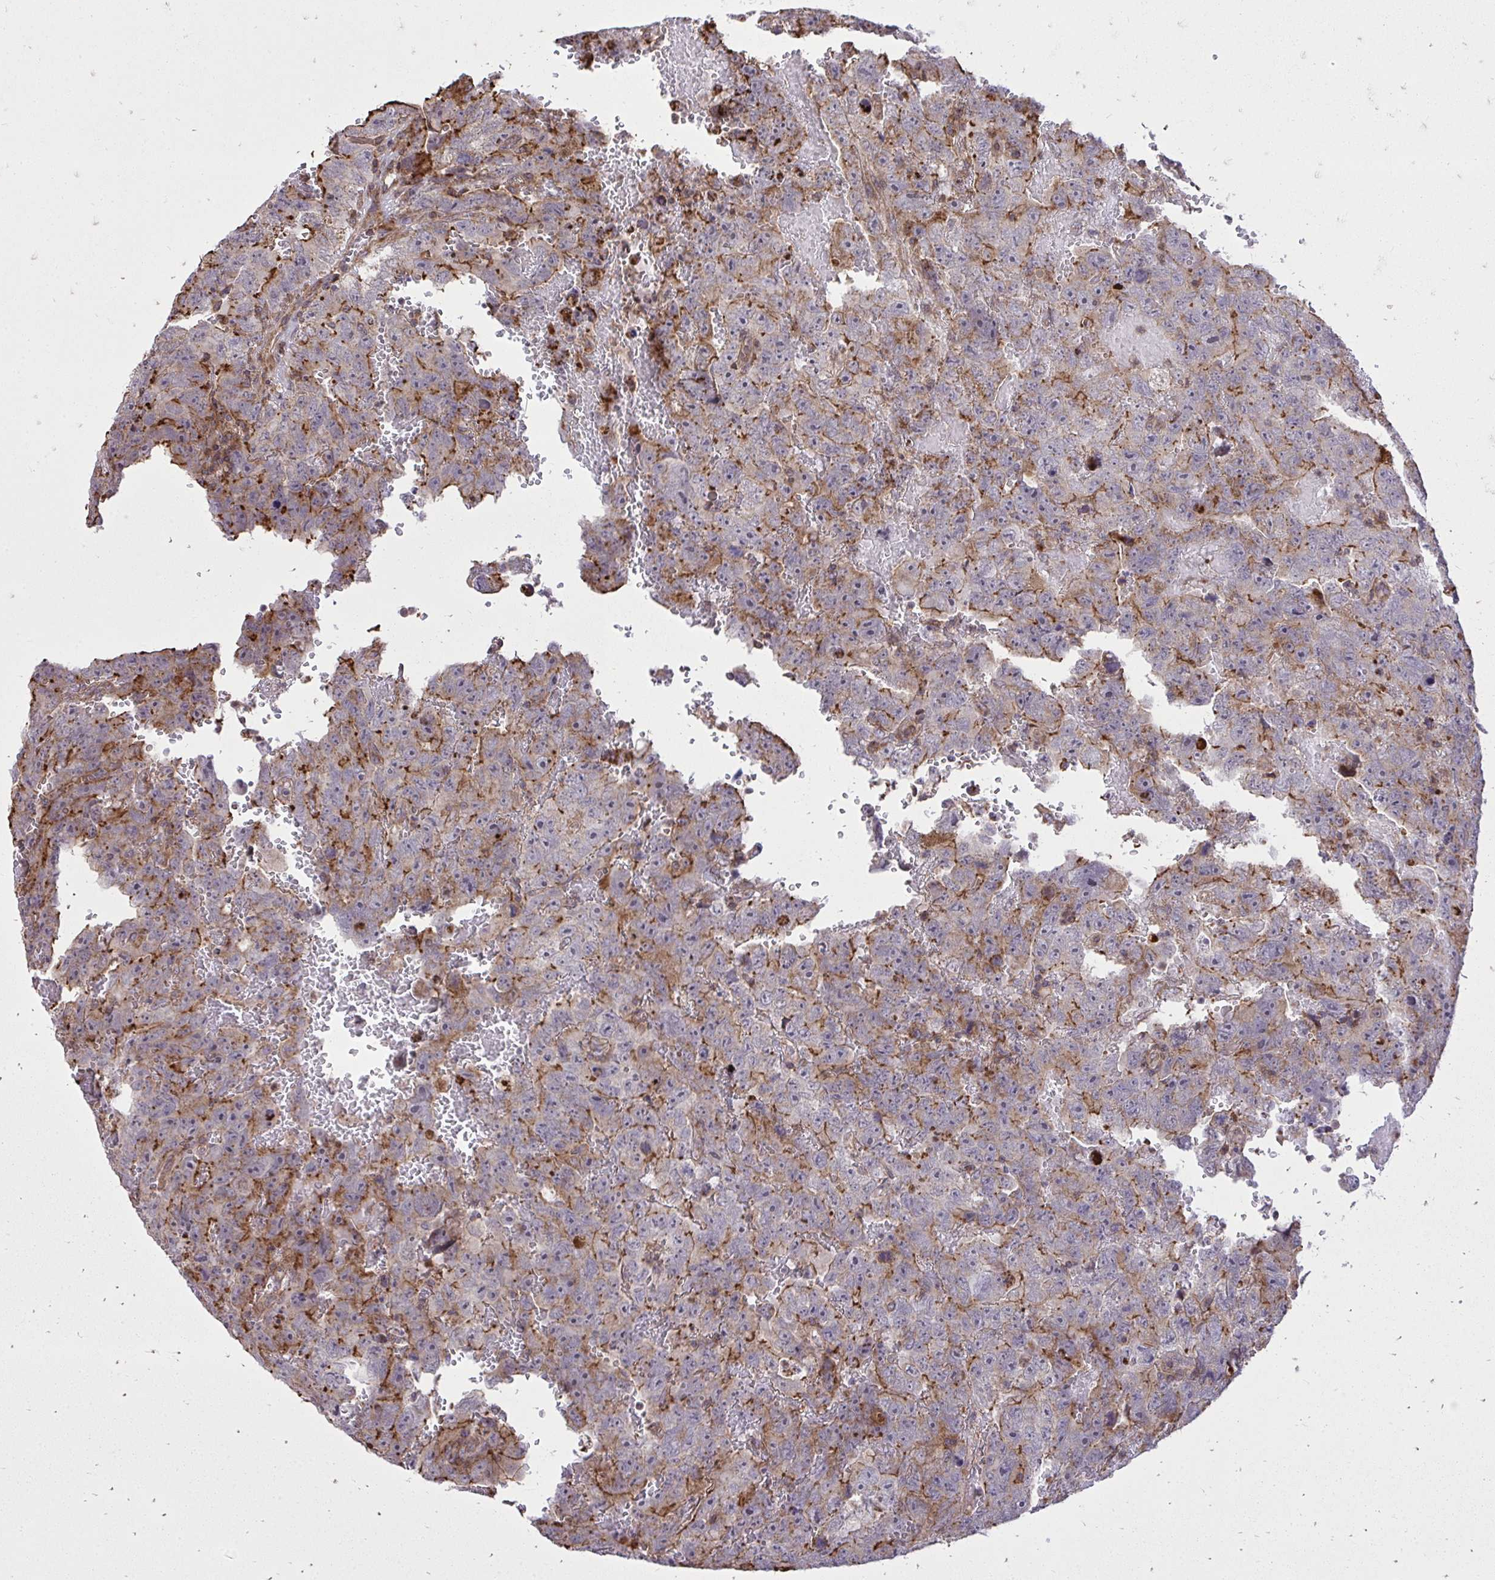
{"staining": {"intensity": "moderate", "quantity": "25%-75%", "location": "cytoplasmic/membranous"}, "tissue": "testis cancer", "cell_type": "Tumor cells", "image_type": "cancer", "snomed": [{"axis": "morphology", "description": "Carcinoma, Embryonal, NOS"}, {"axis": "topography", "description": "Testis"}], "caption": "The immunohistochemical stain shows moderate cytoplasmic/membranous staining in tumor cells of testis cancer (embryonal carcinoma) tissue.", "gene": "SLC7A5", "patient": {"sex": "male", "age": 45}}